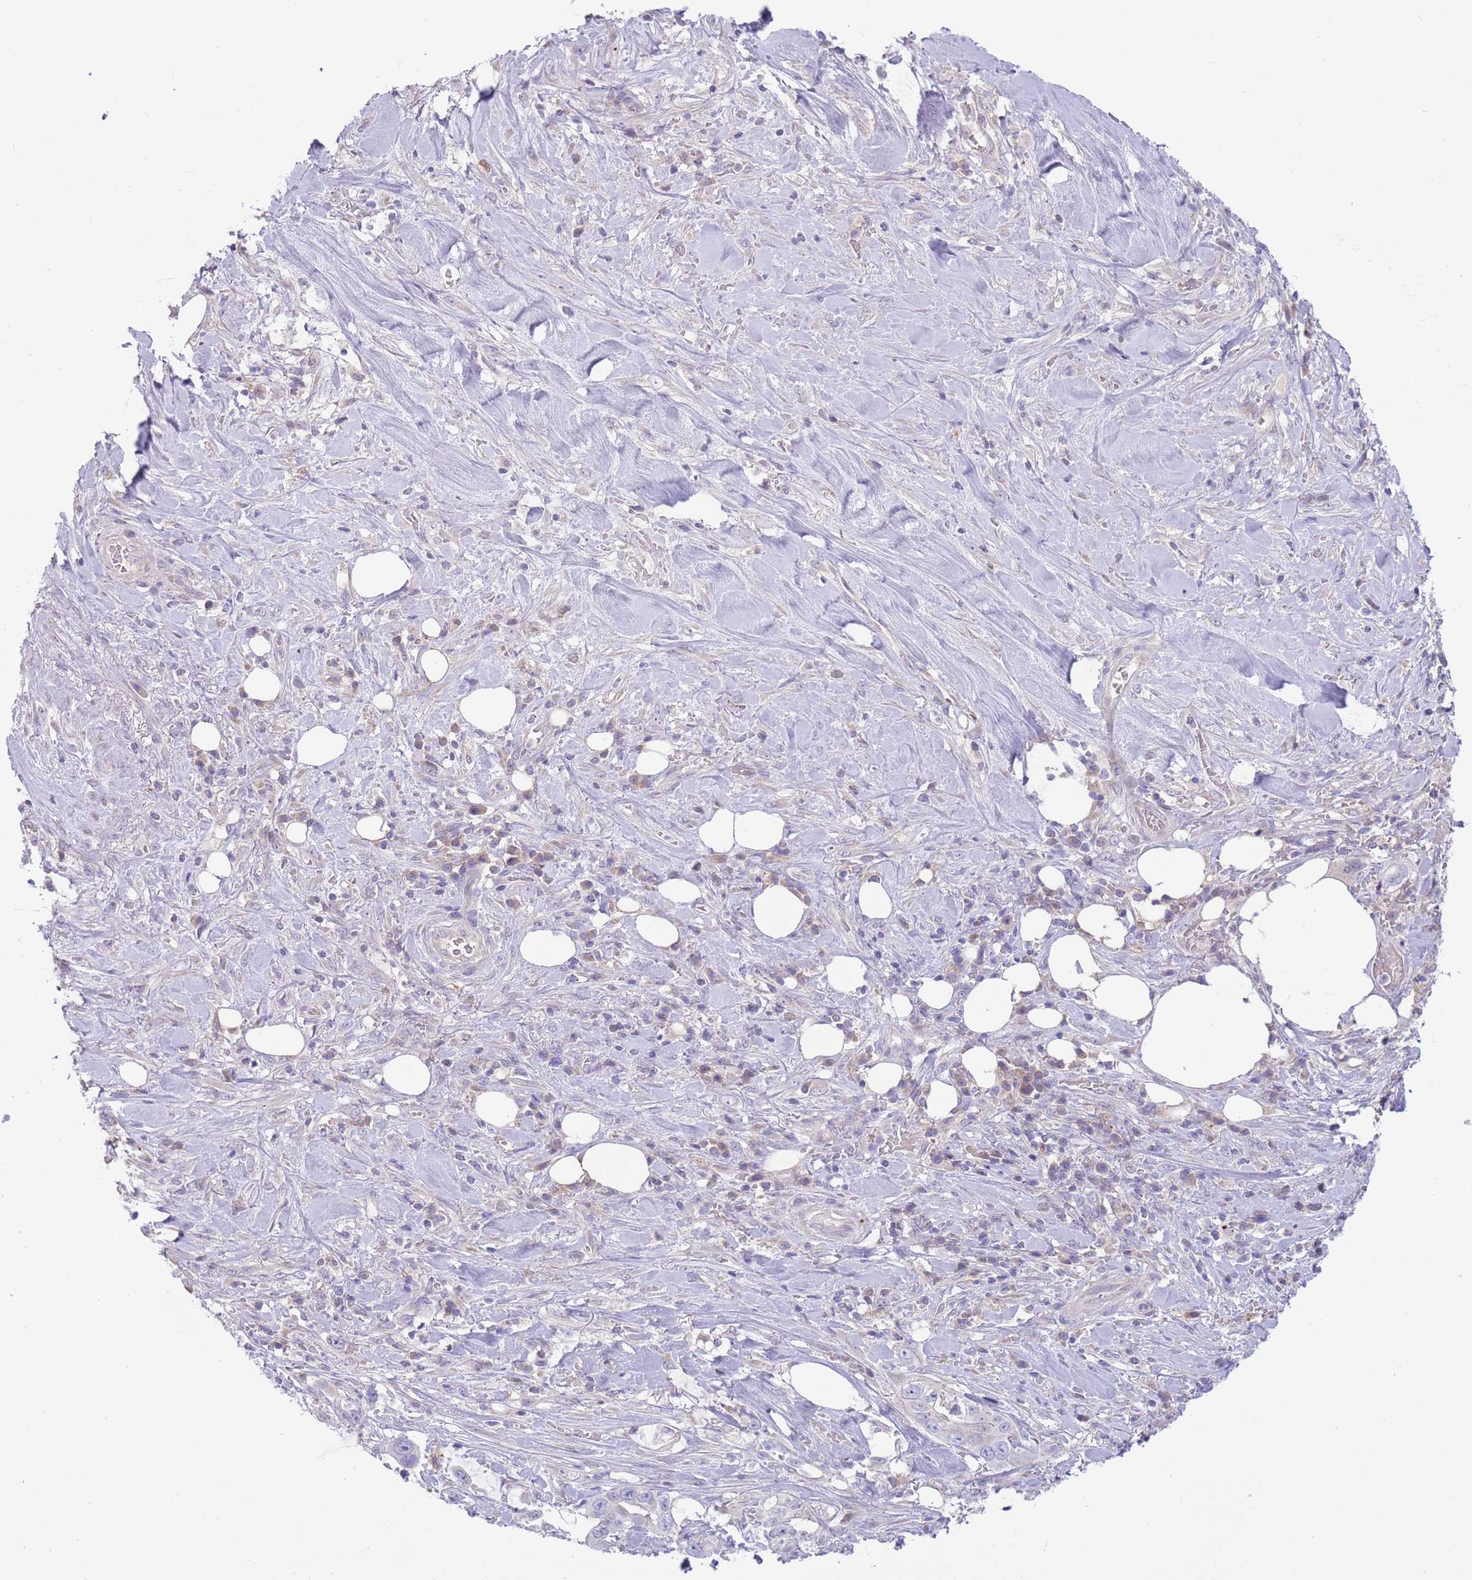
{"staining": {"intensity": "negative", "quantity": "none", "location": "none"}, "tissue": "pancreatic cancer", "cell_type": "Tumor cells", "image_type": "cancer", "snomed": [{"axis": "morphology", "description": "Adenocarcinoma, NOS"}, {"axis": "topography", "description": "Pancreas"}], "caption": "IHC of pancreatic cancer (adenocarcinoma) exhibits no expression in tumor cells.", "gene": "DDHD1", "patient": {"sex": "female", "age": 61}}